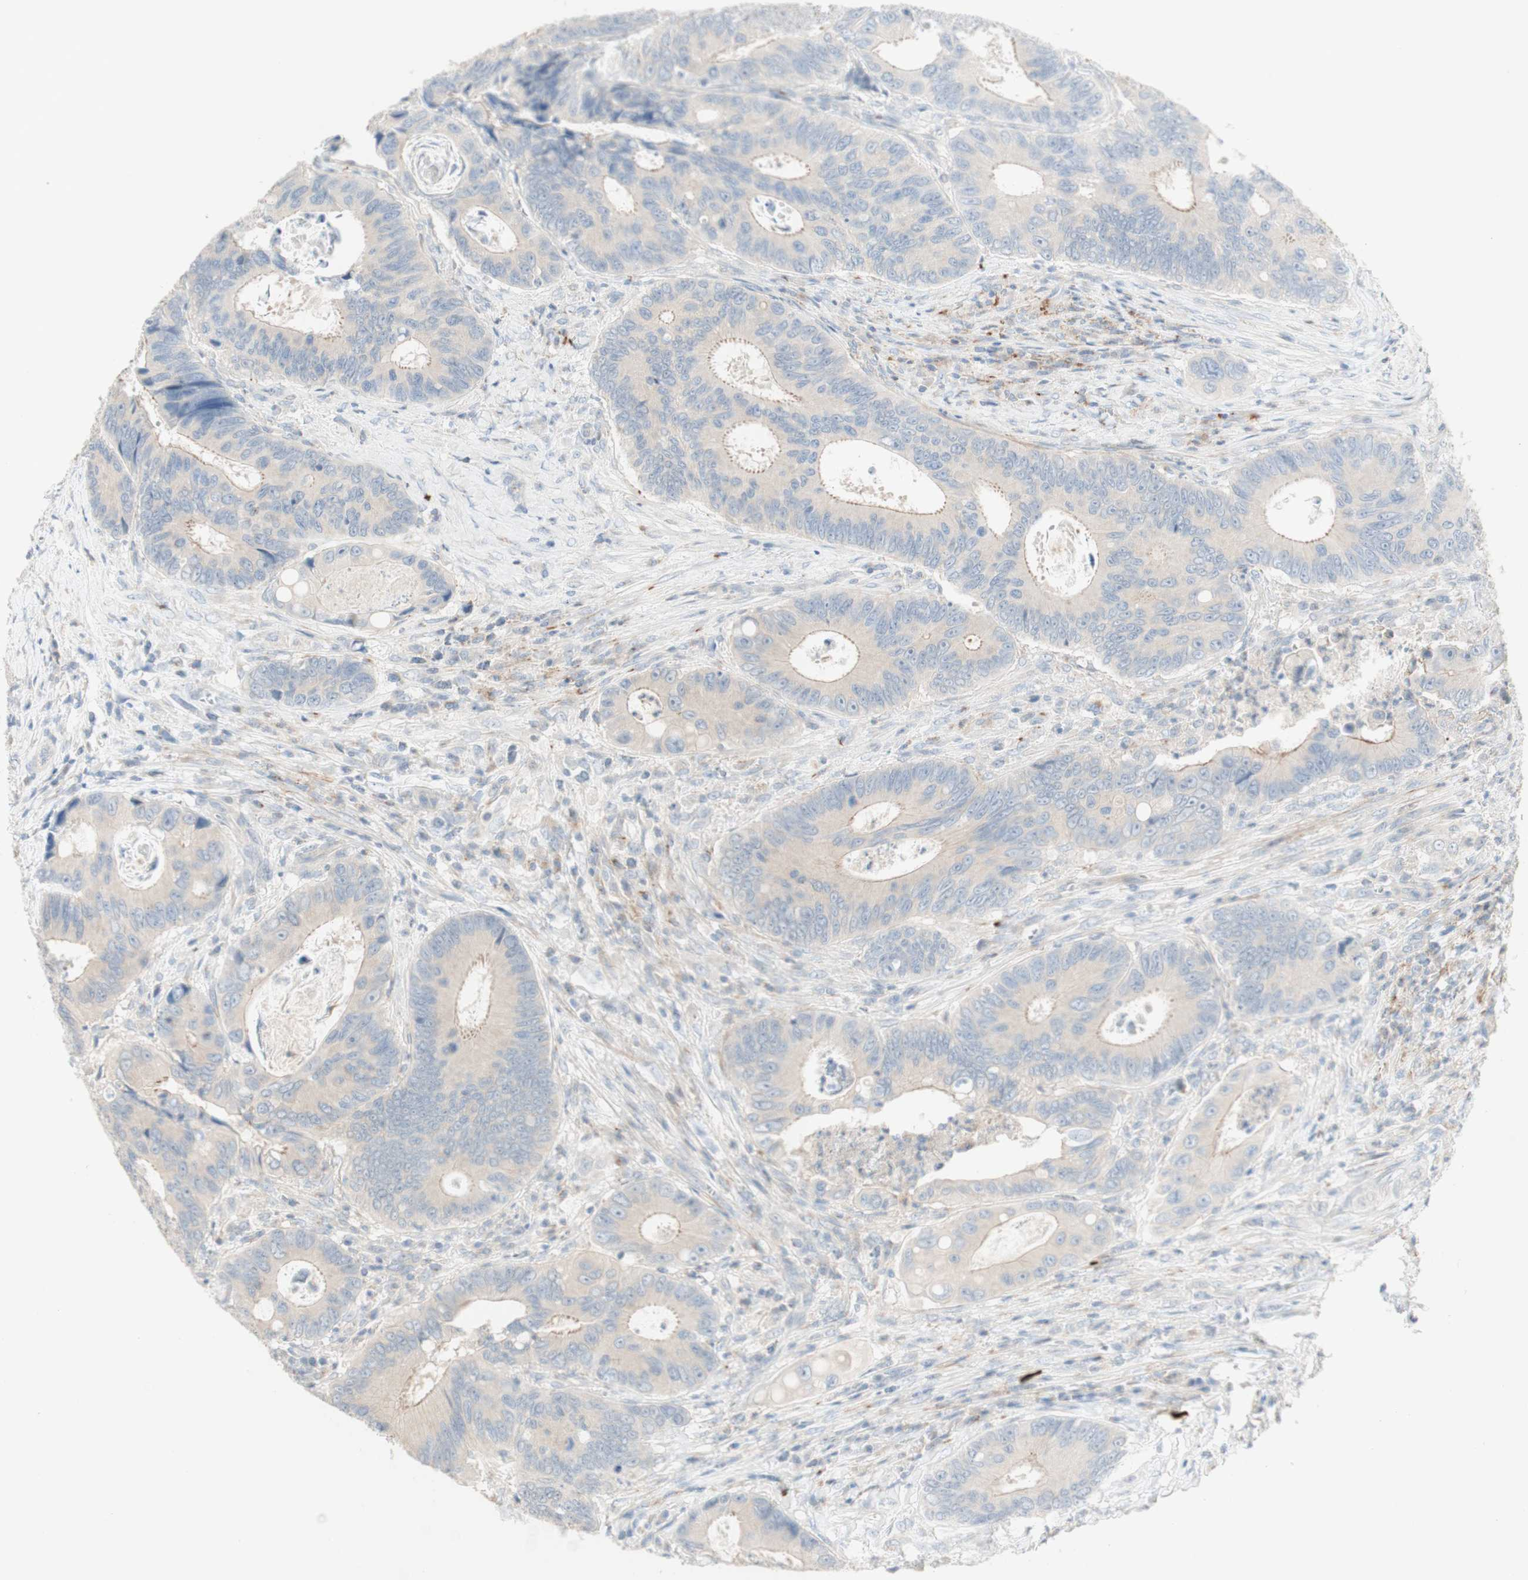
{"staining": {"intensity": "weak", "quantity": ">75%", "location": "cytoplasmic/membranous"}, "tissue": "colorectal cancer", "cell_type": "Tumor cells", "image_type": "cancer", "snomed": [{"axis": "morphology", "description": "Inflammation, NOS"}, {"axis": "morphology", "description": "Adenocarcinoma, NOS"}, {"axis": "topography", "description": "Colon"}], "caption": "This is an image of immunohistochemistry (IHC) staining of colorectal cancer, which shows weak staining in the cytoplasmic/membranous of tumor cells.", "gene": "MANEA", "patient": {"sex": "male", "age": 72}}